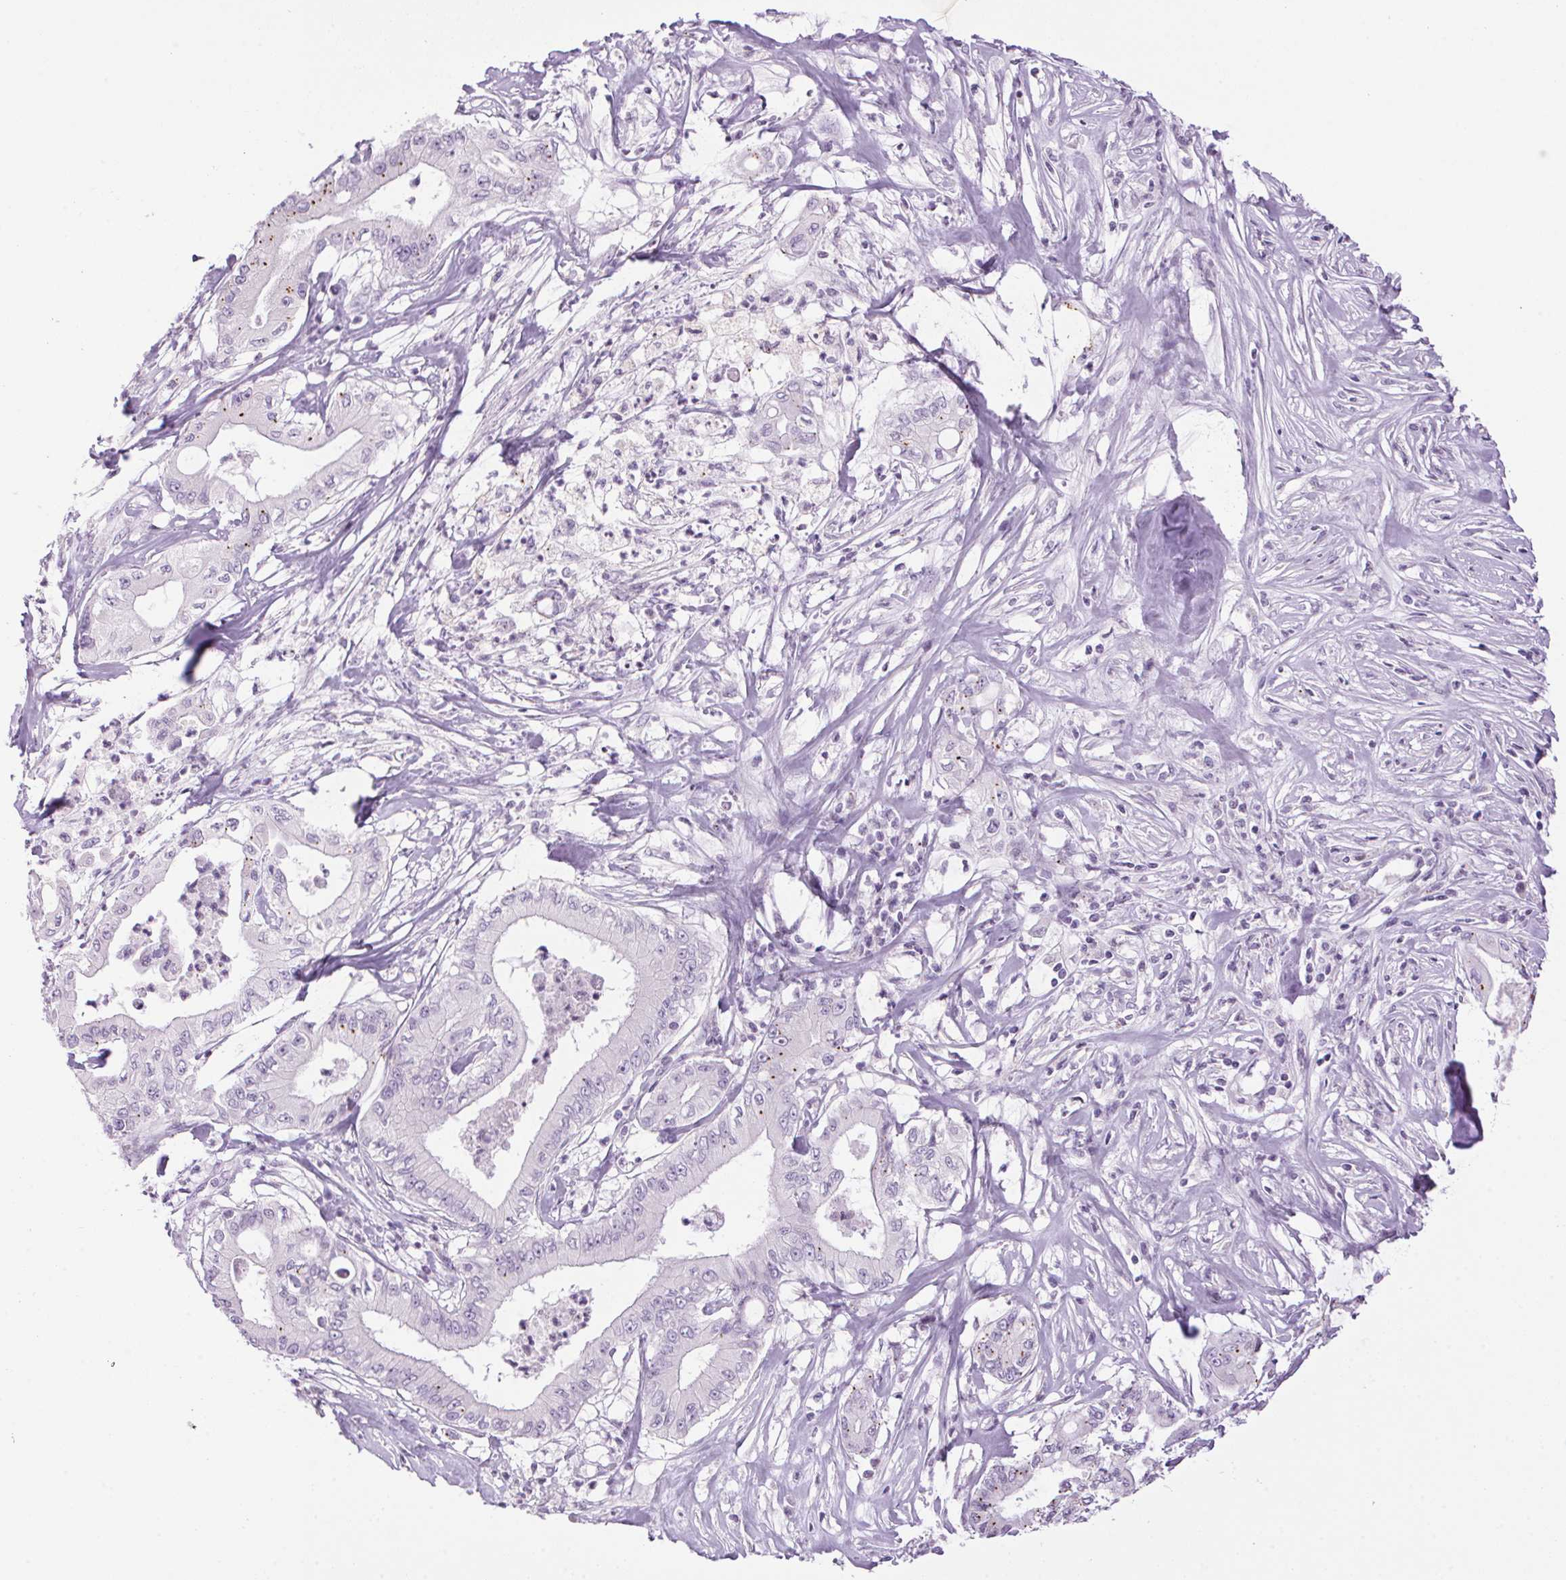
{"staining": {"intensity": "negative", "quantity": "none", "location": "none"}, "tissue": "pancreatic cancer", "cell_type": "Tumor cells", "image_type": "cancer", "snomed": [{"axis": "morphology", "description": "Adenocarcinoma, NOS"}, {"axis": "topography", "description": "Pancreas"}], "caption": "This photomicrograph is of pancreatic cancer (adenocarcinoma) stained with immunohistochemistry (IHC) to label a protein in brown with the nuclei are counter-stained blue. There is no expression in tumor cells.", "gene": "TMEM88B", "patient": {"sex": "male", "age": 71}}